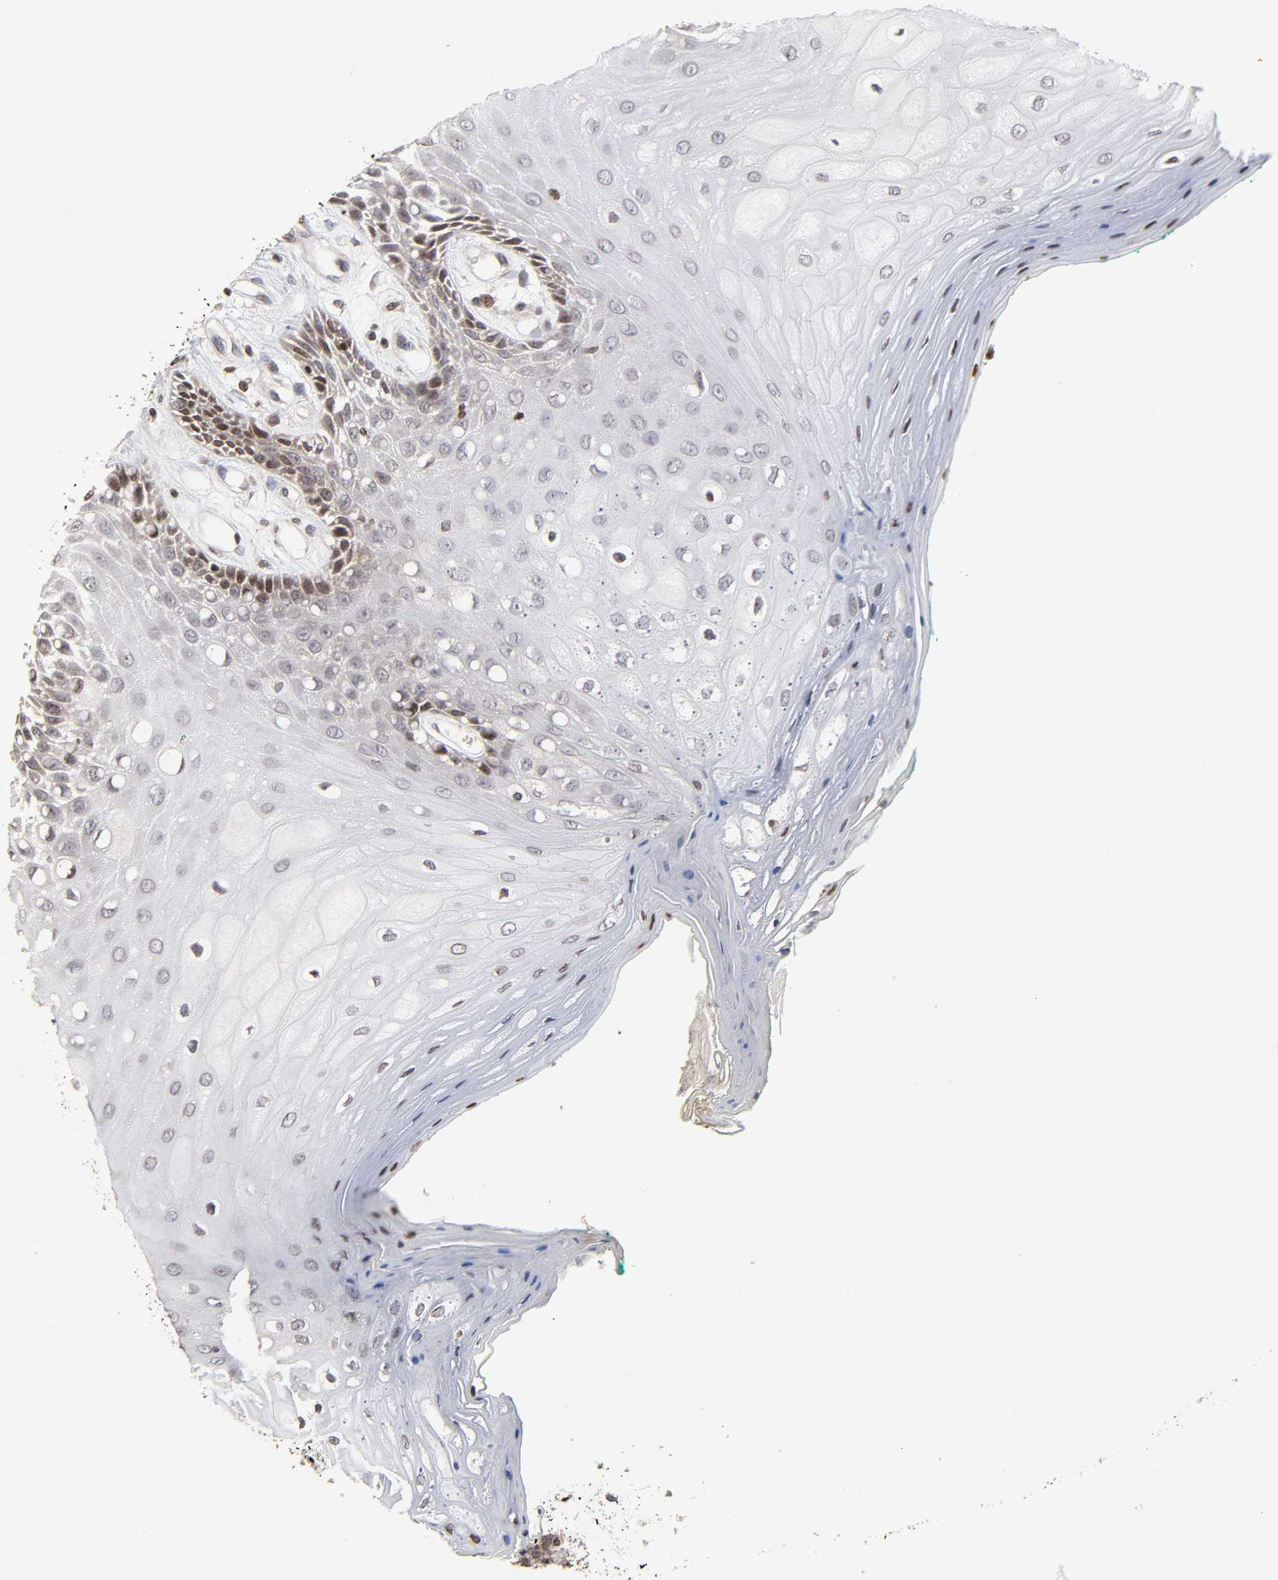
{"staining": {"intensity": "moderate", "quantity": "<25%", "location": "nuclear"}, "tissue": "oral mucosa", "cell_type": "Squamous epithelial cells", "image_type": "normal", "snomed": [{"axis": "morphology", "description": "Normal tissue, NOS"}, {"axis": "morphology", "description": "Squamous cell carcinoma, NOS"}, {"axis": "topography", "description": "Skeletal muscle"}, {"axis": "topography", "description": "Oral tissue"}, {"axis": "topography", "description": "Head-Neck"}], "caption": "A low amount of moderate nuclear expression is identified in approximately <25% of squamous epithelial cells in normal oral mucosa.", "gene": "ZNF473", "patient": {"sex": "female", "age": 84}}